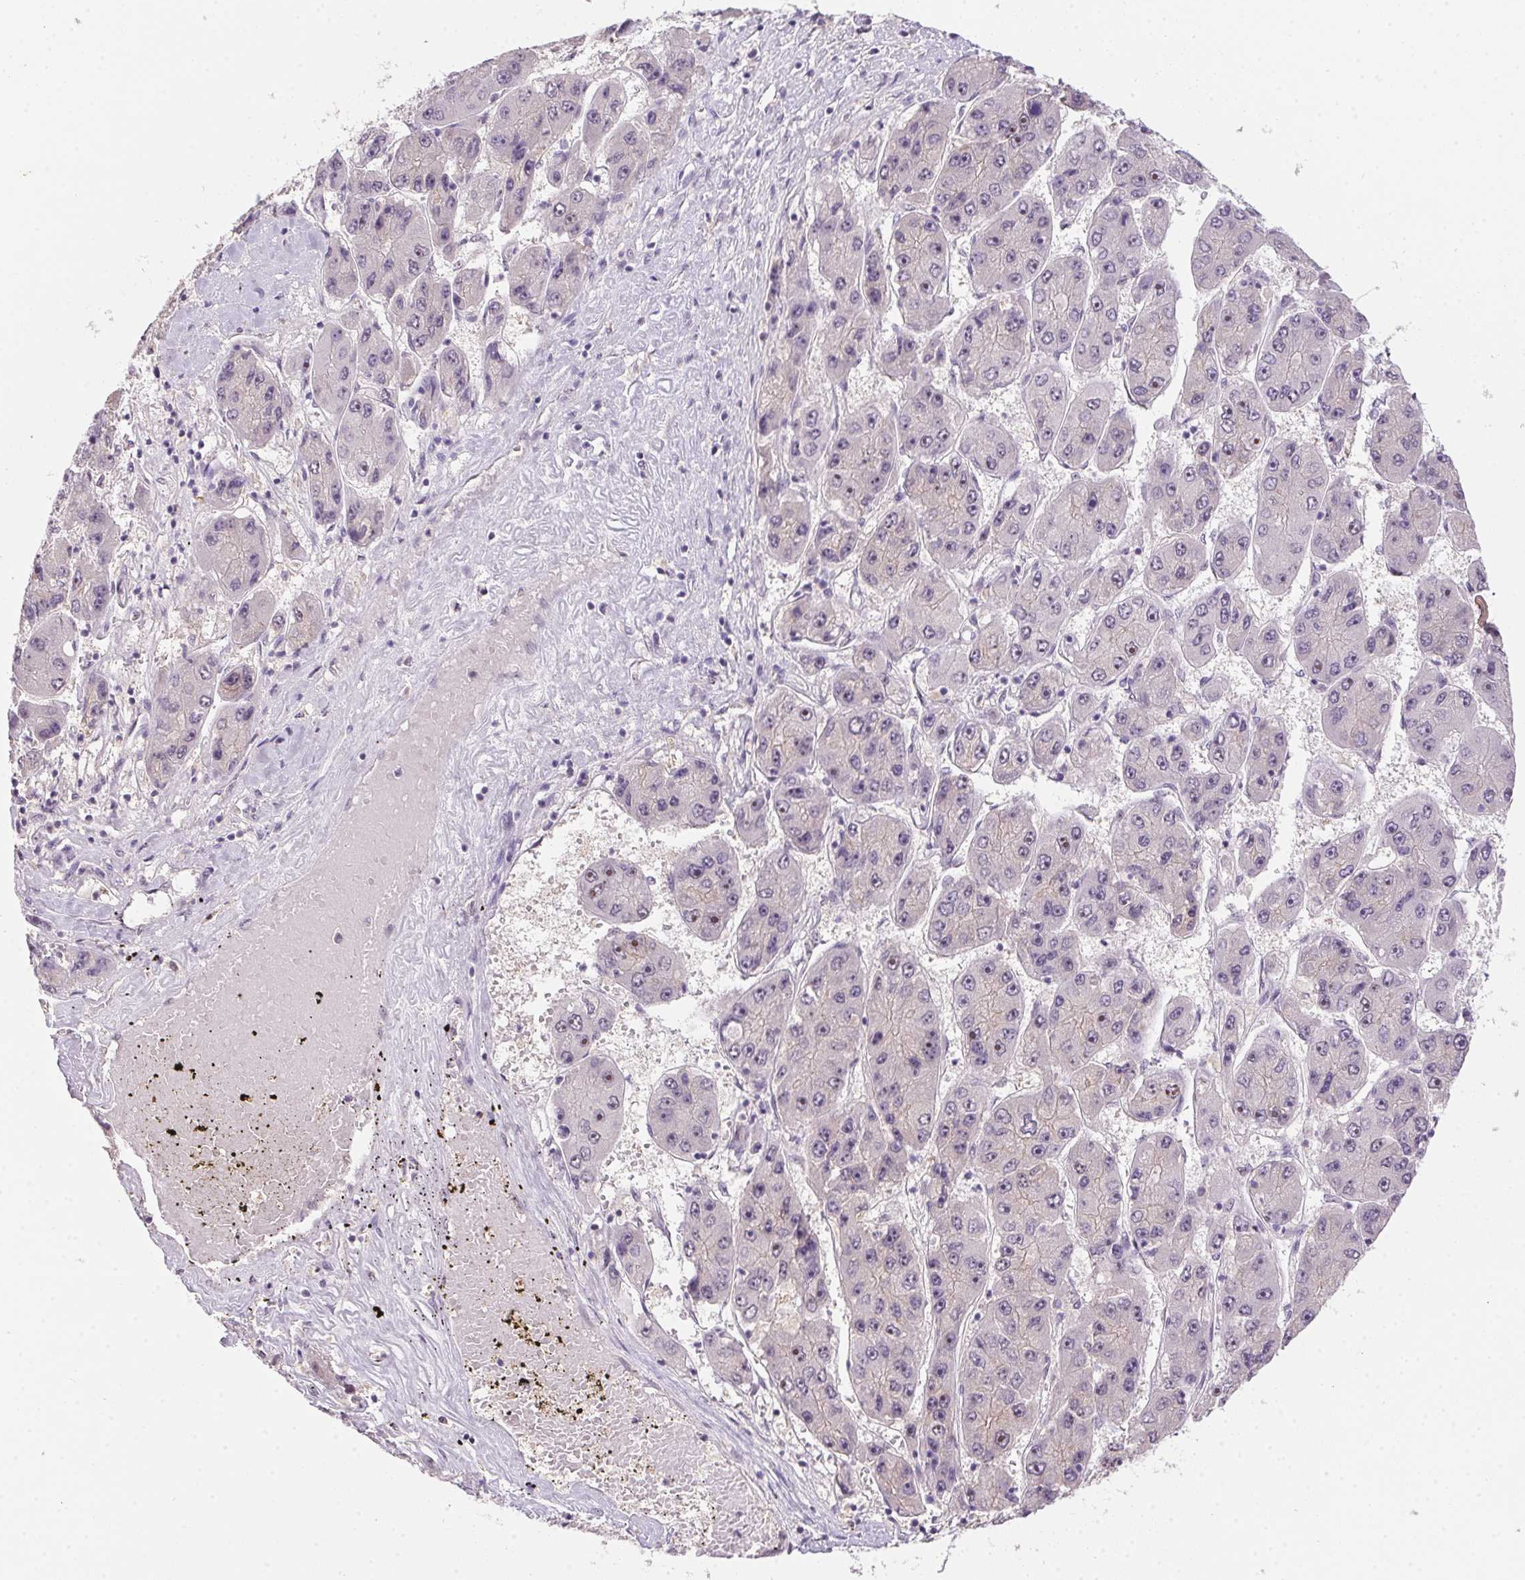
{"staining": {"intensity": "negative", "quantity": "none", "location": "none"}, "tissue": "liver cancer", "cell_type": "Tumor cells", "image_type": "cancer", "snomed": [{"axis": "morphology", "description": "Carcinoma, Hepatocellular, NOS"}, {"axis": "topography", "description": "Liver"}], "caption": "A micrograph of liver cancer (hepatocellular carcinoma) stained for a protein demonstrates no brown staining in tumor cells.", "gene": "BATF2", "patient": {"sex": "female", "age": 61}}